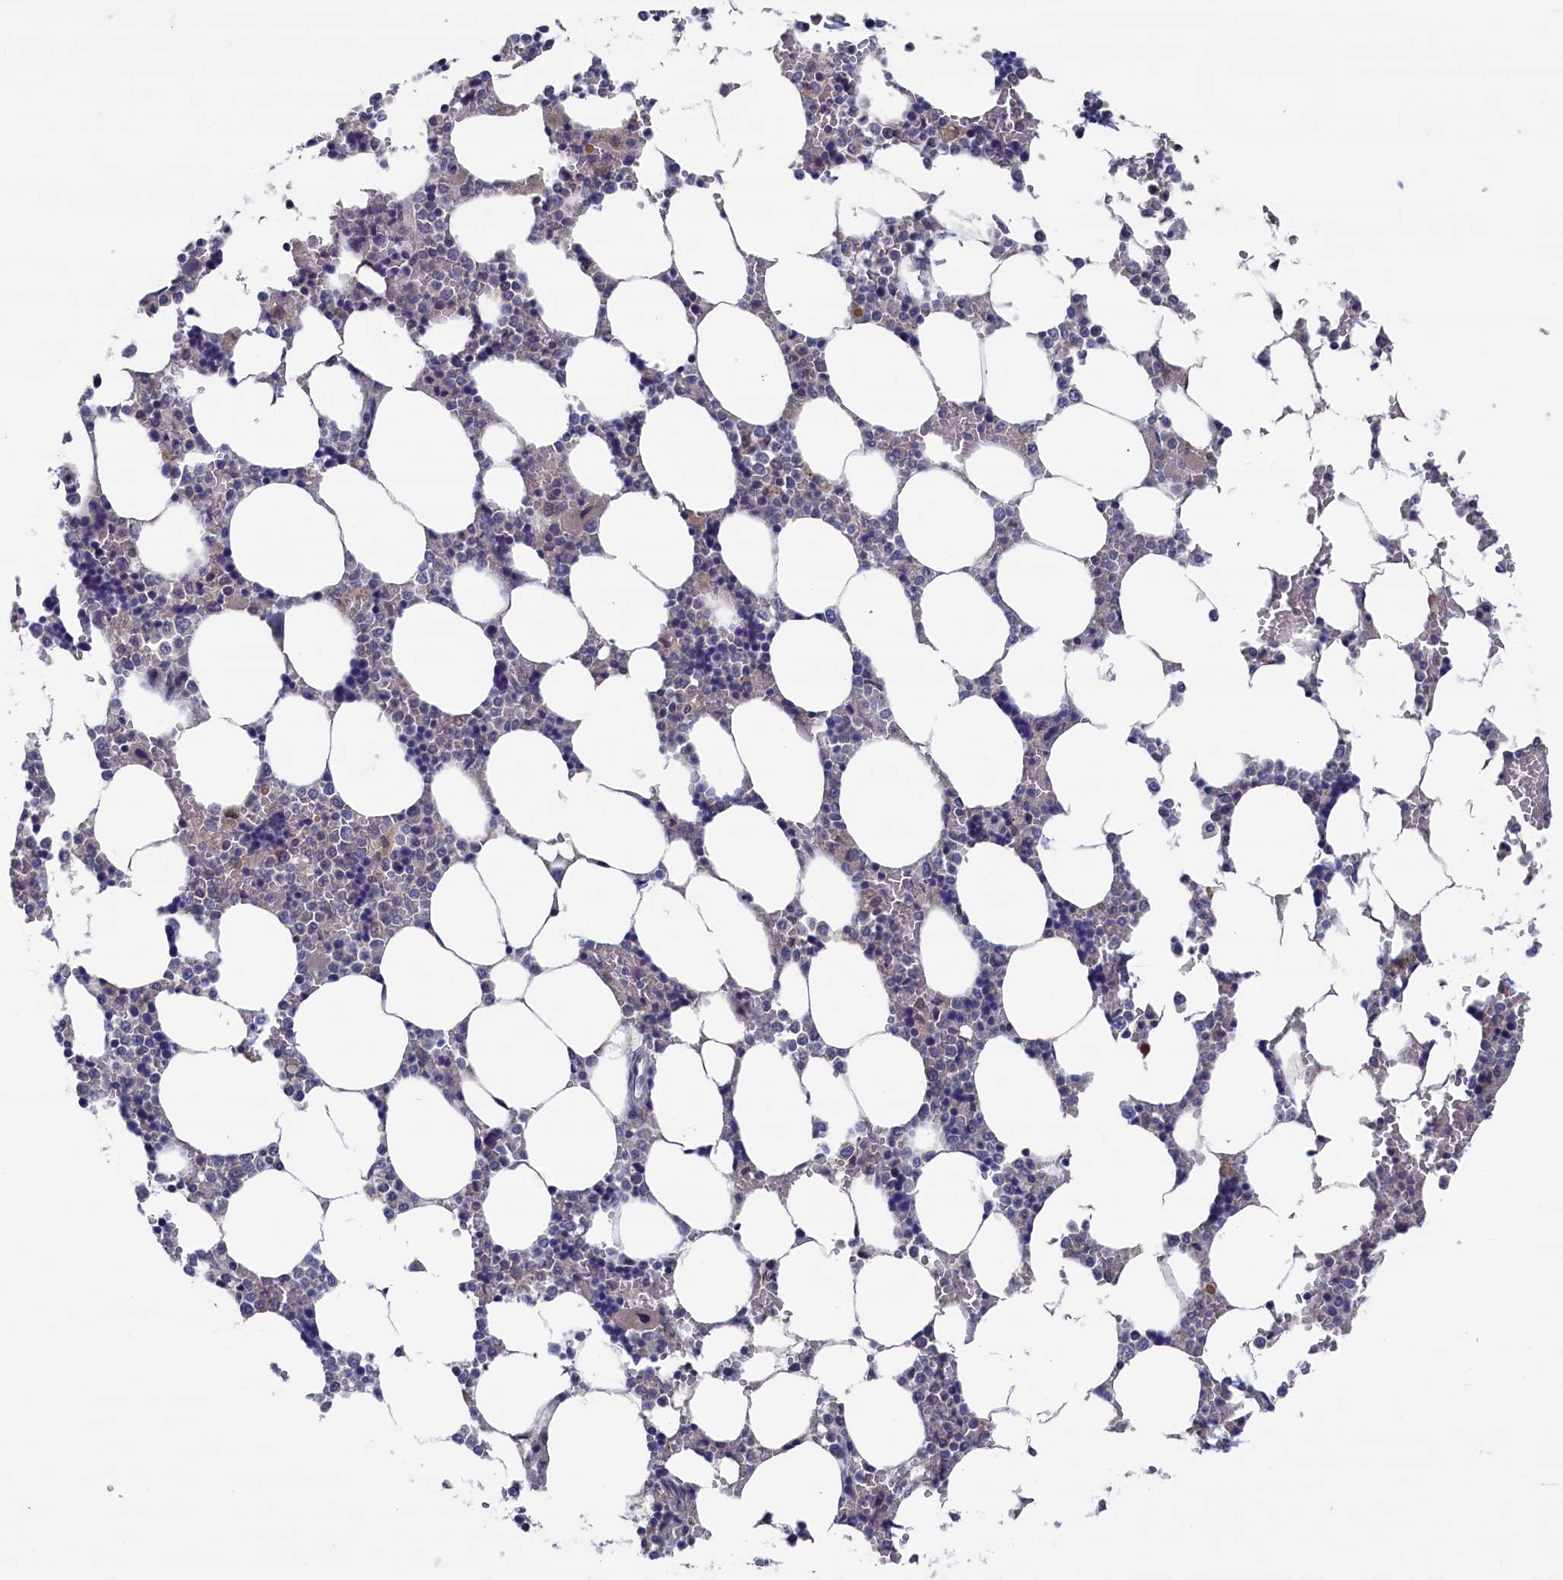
{"staining": {"intensity": "negative", "quantity": "none", "location": "none"}, "tissue": "bone marrow", "cell_type": "Hematopoietic cells", "image_type": "normal", "snomed": [{"axis": "morphology", "description": "Normal tissue, NOS"}, {"axis": "topography", "description": "Bone marrow"}], "caption": "A micrograph of human bone marrow is negative for staining in hematopoietic cells.", "gene": "SPATA13", "patient": {"sex": "male", "age": 64}}